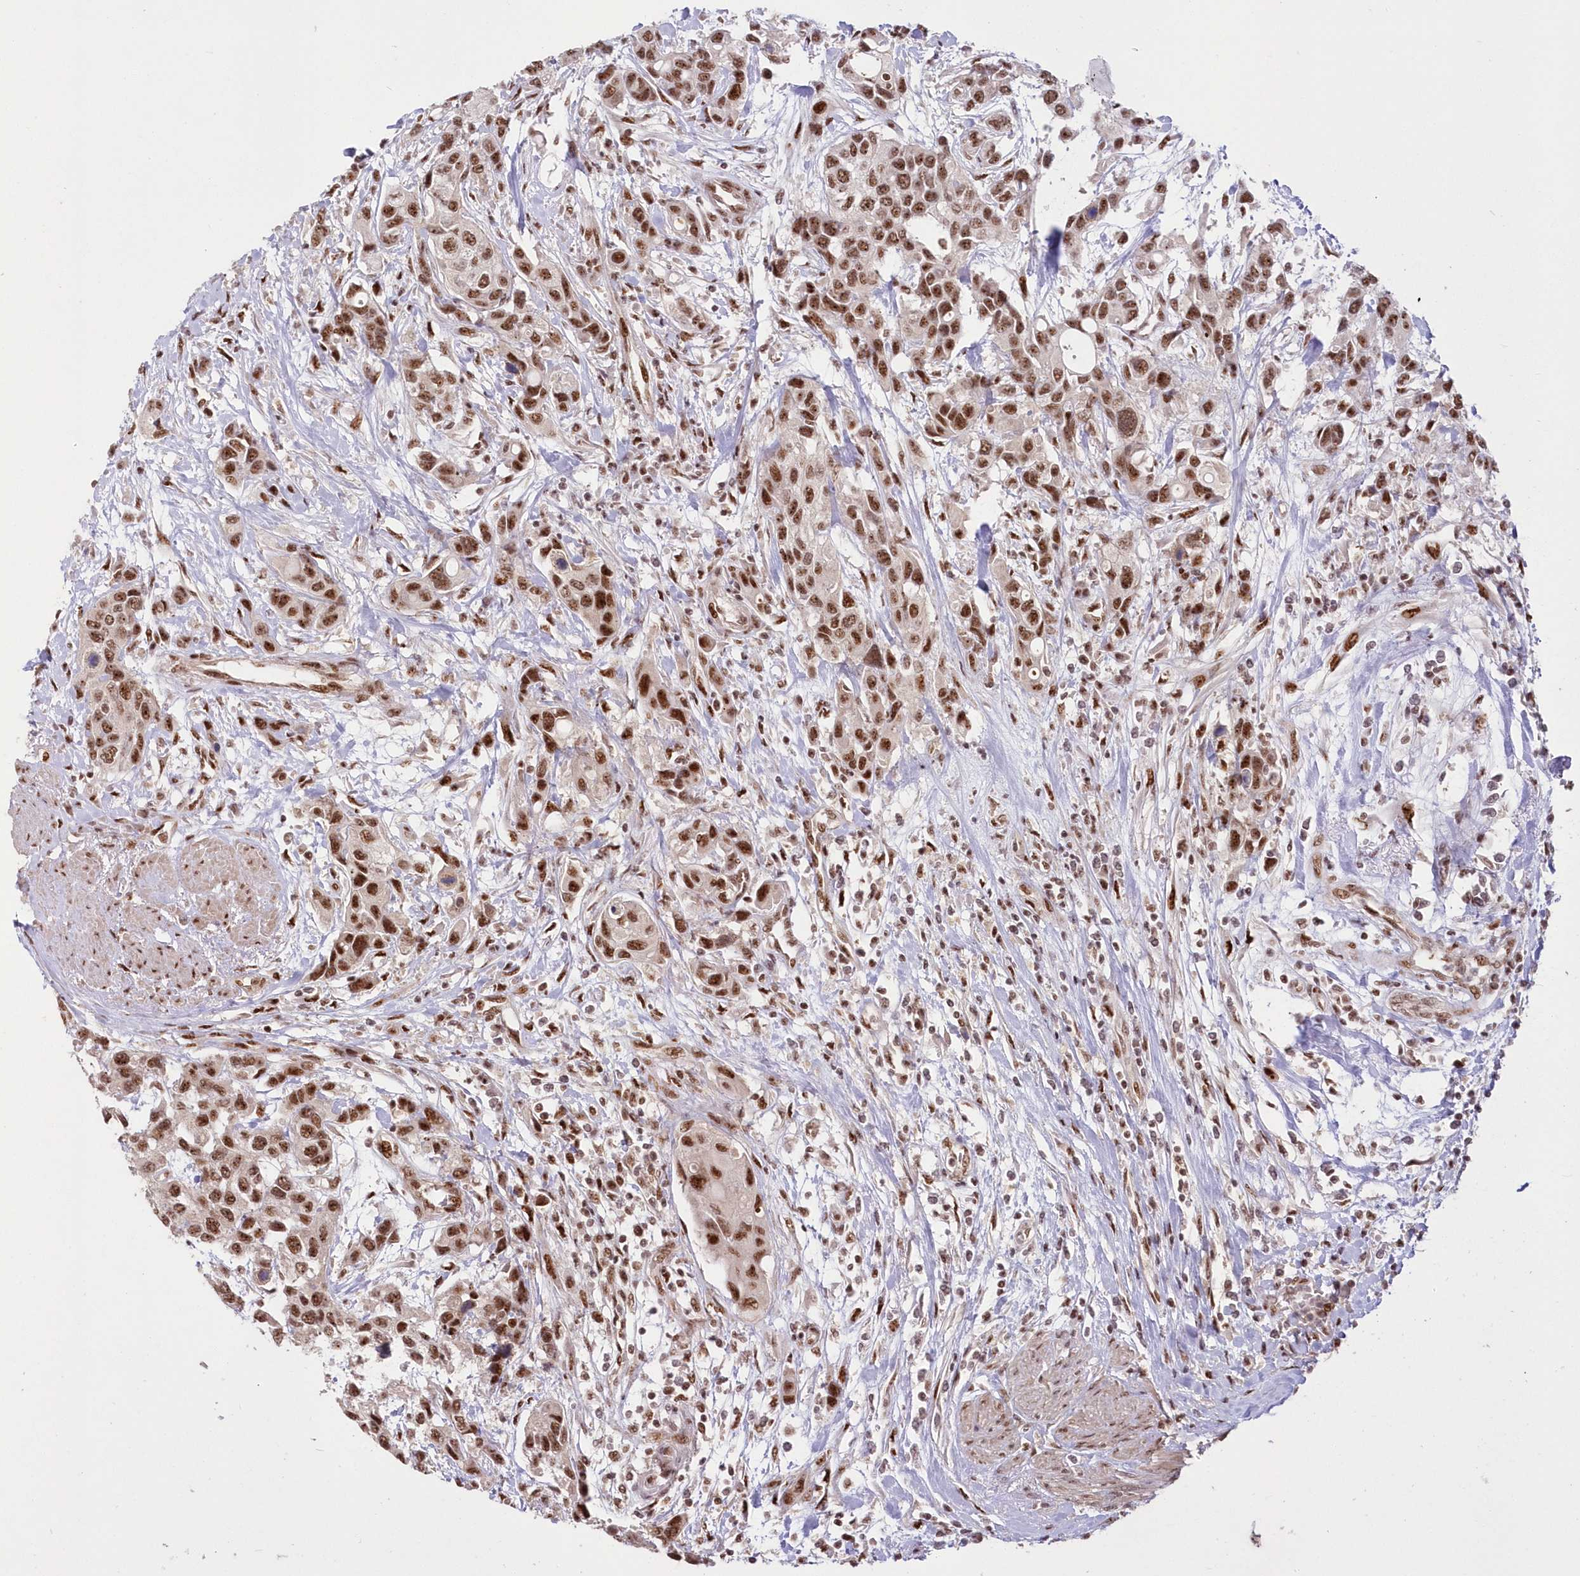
{"staining": {"intensity": "moderate", "quantity": ">75%", "location": "nuclear"}, "tissue": "urothelial cancer", "cell_type": "Tumor cells", "image_type": "cancer", "snomed": [{"axis": "morphology", "description": "Normal tissue, NOS"}, {"axis": "morphology", "description": "Urothelial carcinoma, High grade"}, {"axis": "topography", "description": "Vascular tissue"}, {"axis": "topography", "description": "Urinary bladder"}], "caption": "Protein staining of urothelial cancer tissue demonstrates moderate nuclear staining in approximately >75% of tumor cells.", "gene": "WBP1L", "patient": {"sex": "female", "age": 56}}